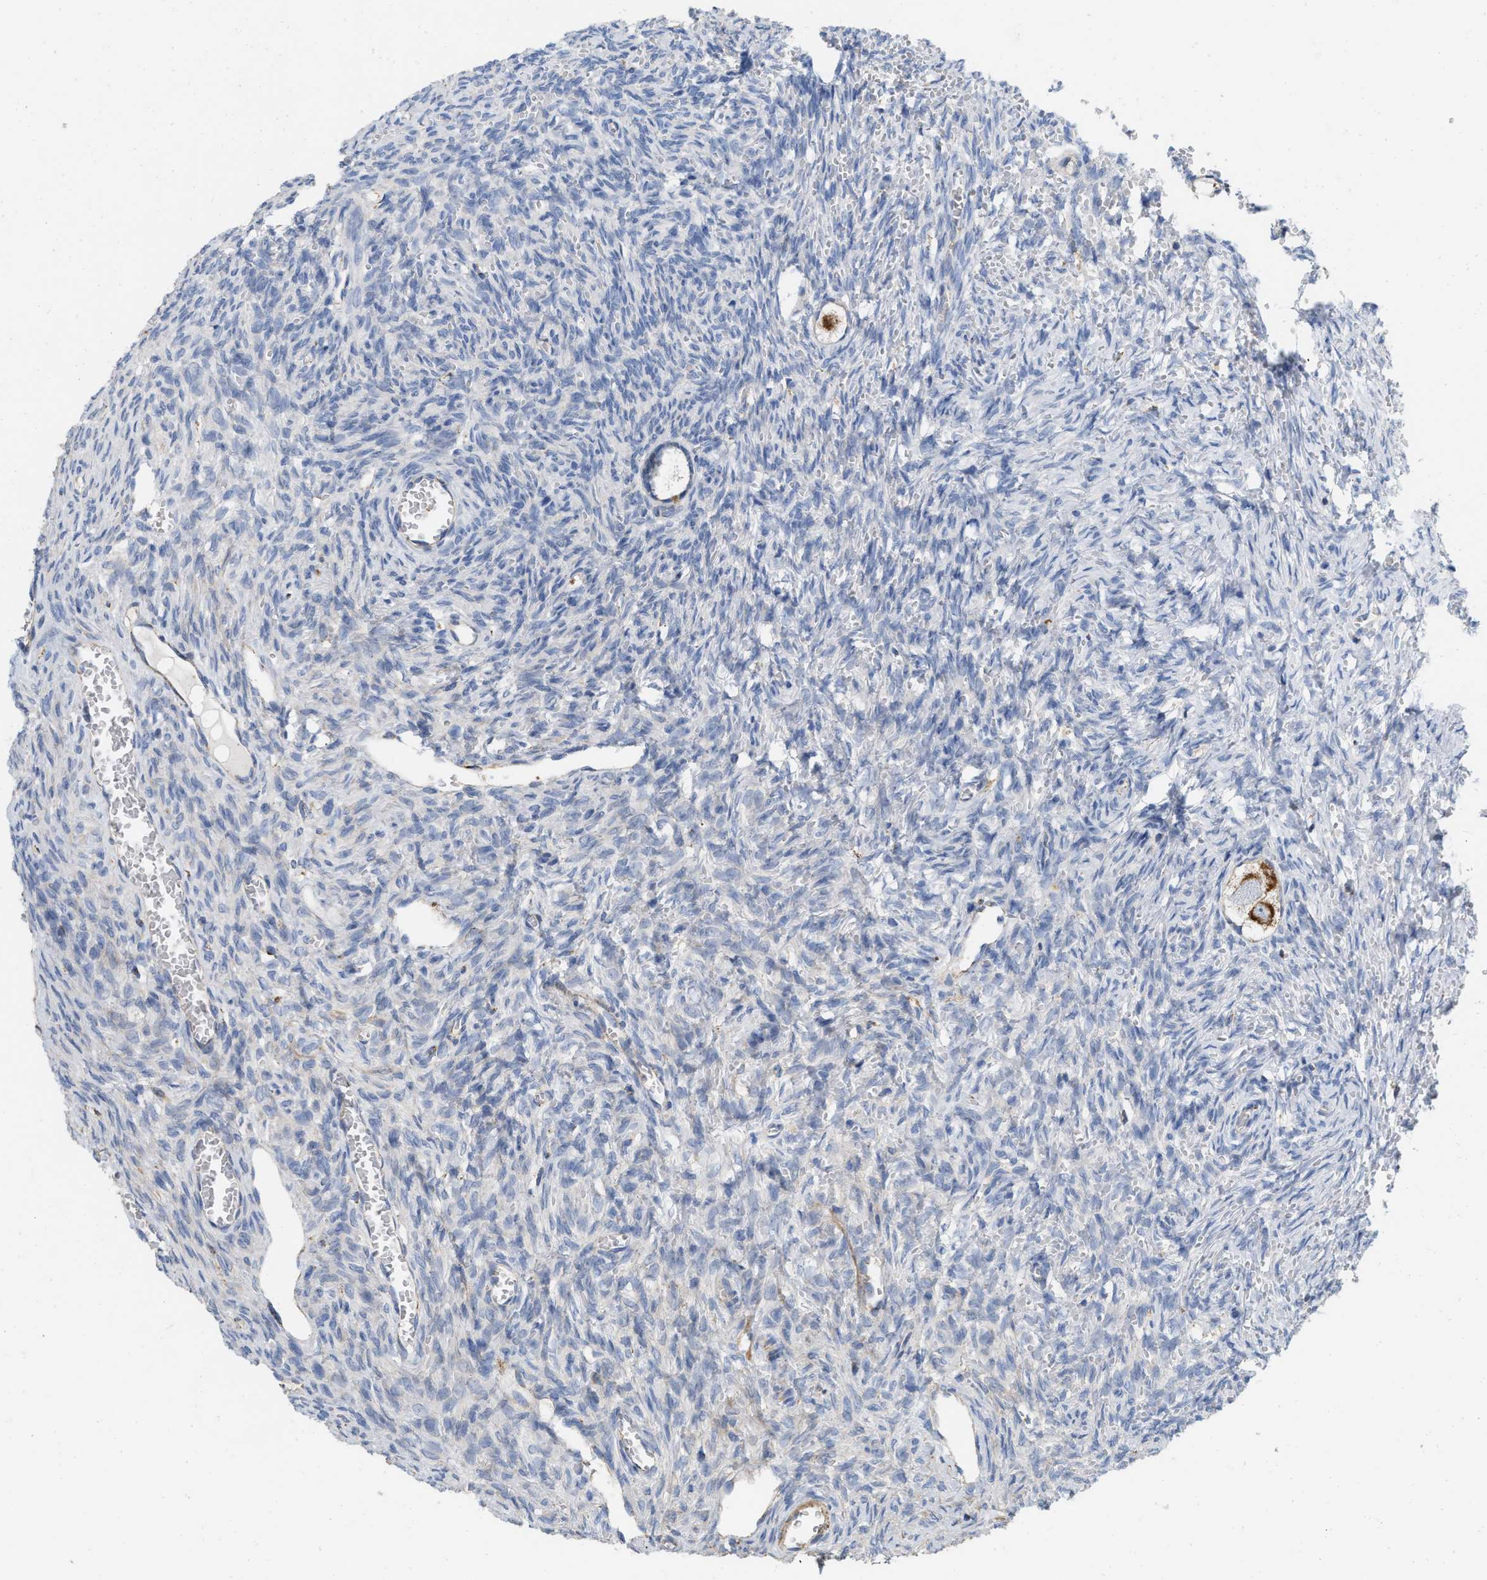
{"staining": {"intensity": "moderate", "quantity": ">75%", "location": "cytoplasmic/membranous"}, "tissue": "ovary", "cell_type": "Follicle cells", "image_type": "normal", "snomed": [{"axis": "morphology", "description": "Normal tissue, NOS"}, {"axis": "topography", "description": "Ovary"}], "caption": "DAB immunohistochemical staining of normal ovary demonstrates moderate cytoplasmic/membranous protein expression in approximately >75% of follicle cells.", "gene": "GRB10", "patient": {"sex": "female", "age": 27}}